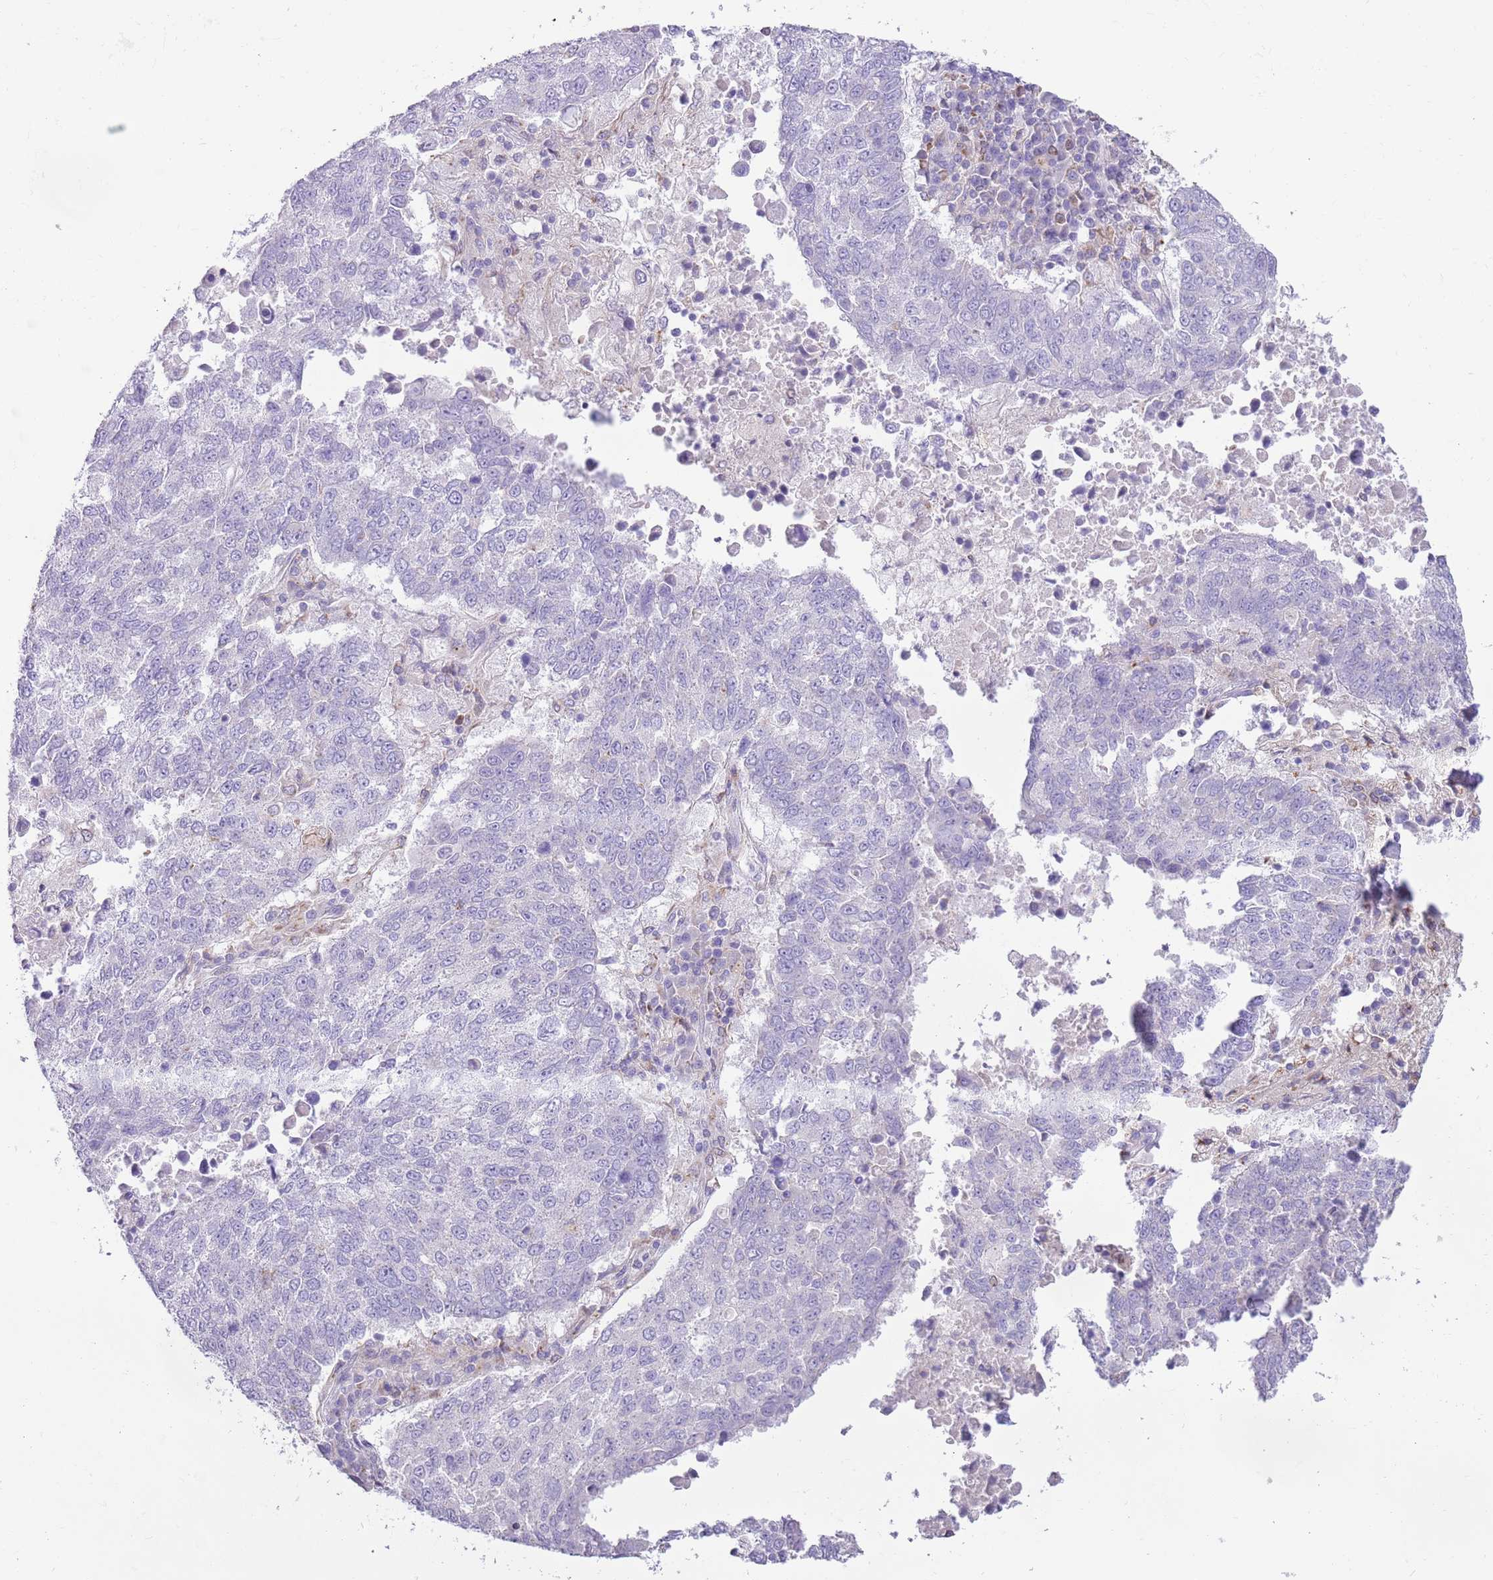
{"staining": {"intensity": "negative", "quantity": "none", "location": "none"}, "tissue": "lung cancer", "cell_type": "Tumor cells", "image_type": "cancer", "snomed": [{"axis": "morphology", "description": "Squamous cell carcinoma, NOS"}, {"axis": "topography", "description": "Lung"}], "caption": "DAB (3,3'-diaminobenzidine) immunohistochemical staining of lung cancer (squamous cell carcinoma) demonstrates no significant expression in tumor cells.", "gene": "ZNF697", "patient": {"sex": "male", "age": 73}}